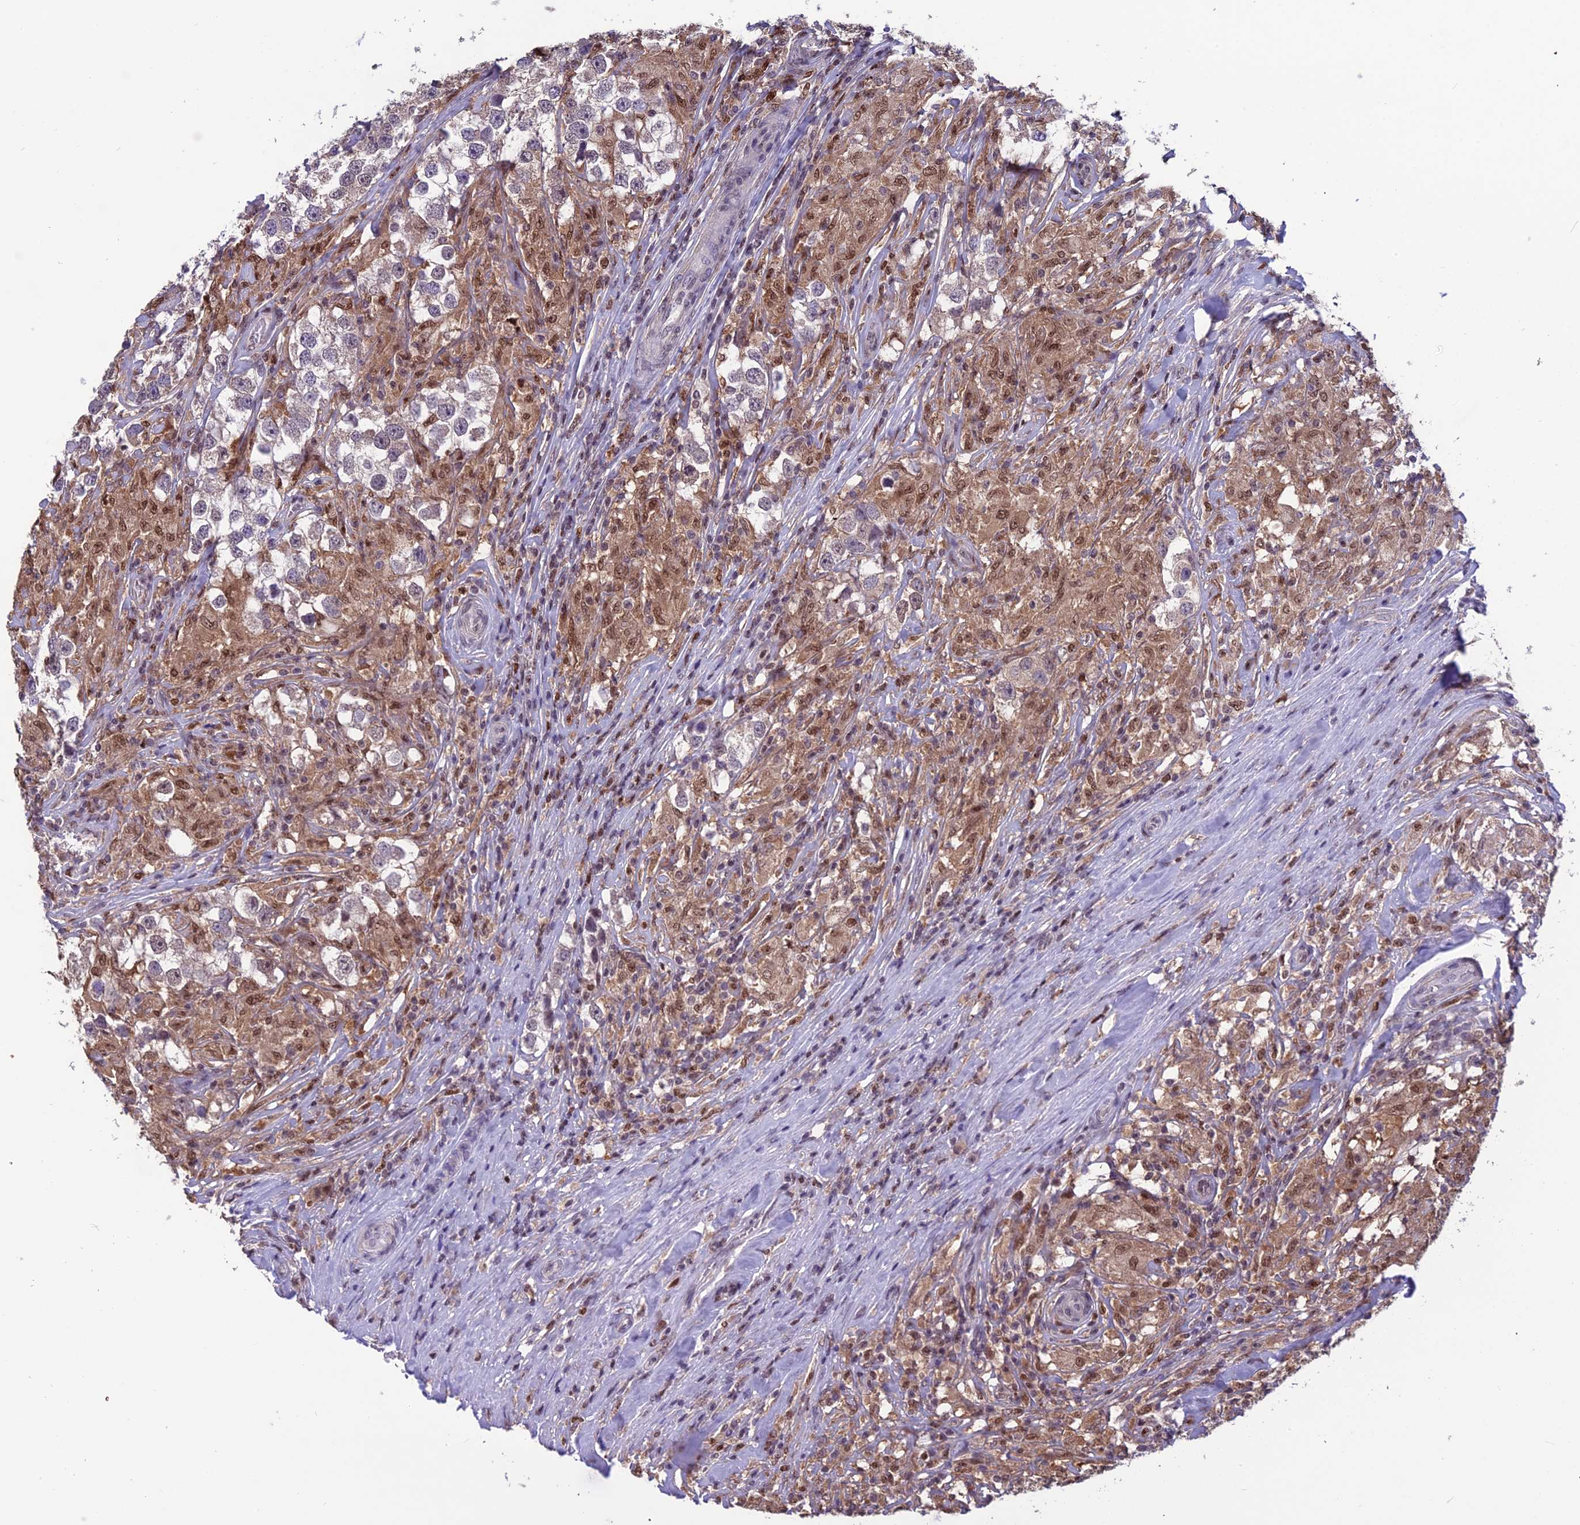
{"staining": {"intensity": "weak", "quantity": "<25%", "location": "cytoplasmic/membranous,nuclear"}, "tissue": "testis cancer", "cell_type": "Tumor cells", "image_type": "cancer", "snomed": [{"axis": "morphology", "description": "Seminoma, NOS"}, {"axis": "topography", "description": "Testis"}], "caption": "Image shows no significant protein staining in tumor cells of seminoma (testis).", "gene": "MIS12", "patient": {"sex": "male", "age": 46}}